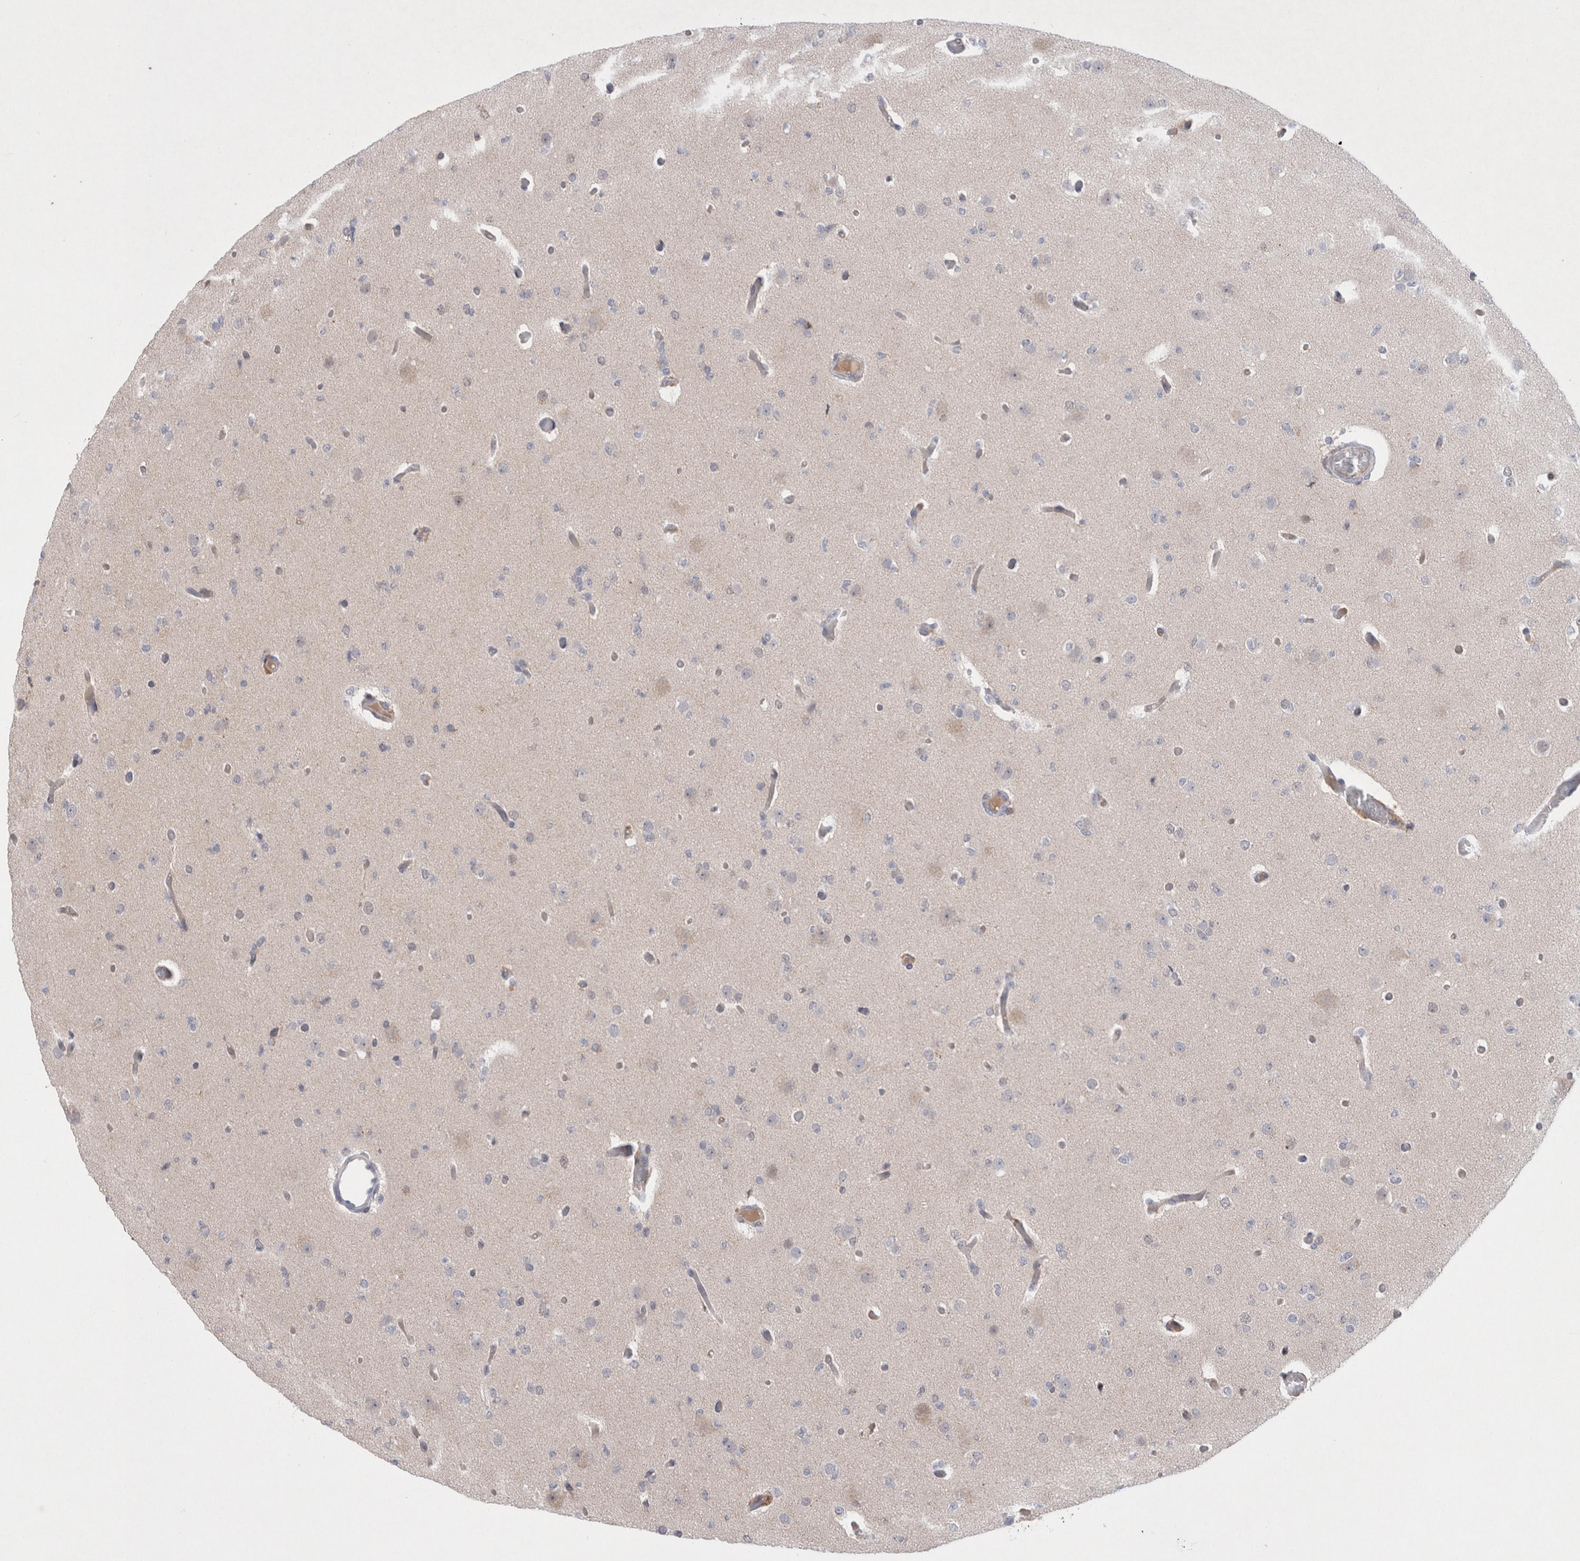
{"staining": {"intensity": "negative", "quantity": "none", "location": "none"}, "tissue": "glioma", "cell_type": "Tumor cells", "image_type": "cancer", "snomed": [{"axis": "morphology", "description": "Glioma, malignant, Low grade"}, {"axis": "topography", "description": "Brain"}], "caption": "This is a micrograph of IHC staining of glioma, which shows no expression in tumor cells.", "gene": "MRPL37", "patient": {"sex": "female", "age": 22}}